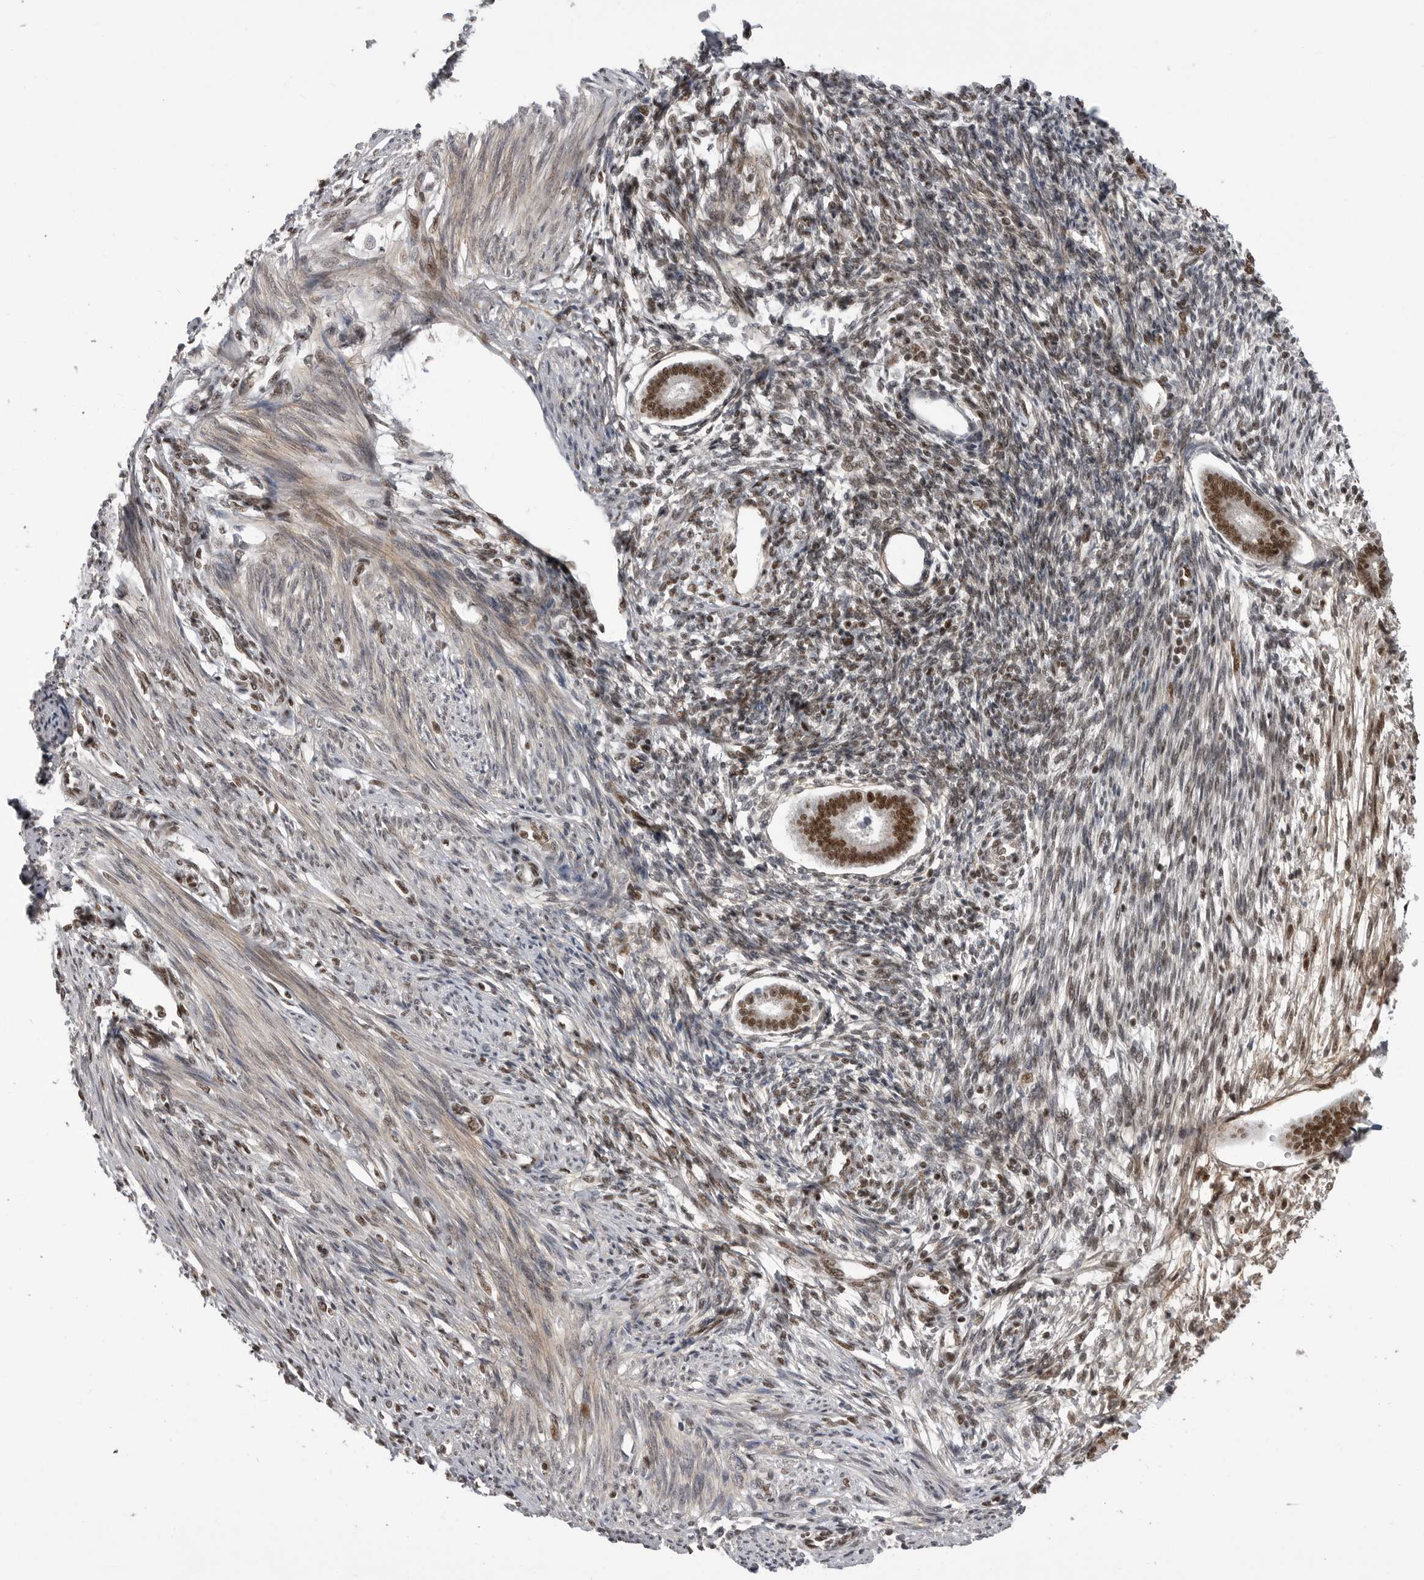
{"staining": {"intensity": "strong", "quantity": "25%-75%", "location": "nuclear"}, "tissue": "endometrium", "cell_type": "Cells in endometrial stroma", "image_type": "normal", "snomed": [{"axis": "morphology", "description": "Normal tissue, NOS"}, {"axis": "topography", "description": "Endometrium"}], "caption": "An immunohistochemistry histopathology image of benign tissue is shown. Protein staining in brown shows strong nuclear positivity in endometrium within cells in endometrial stroma.", "gene": "PPP1R8", "patient": {"sex": "female", "age": 56}}